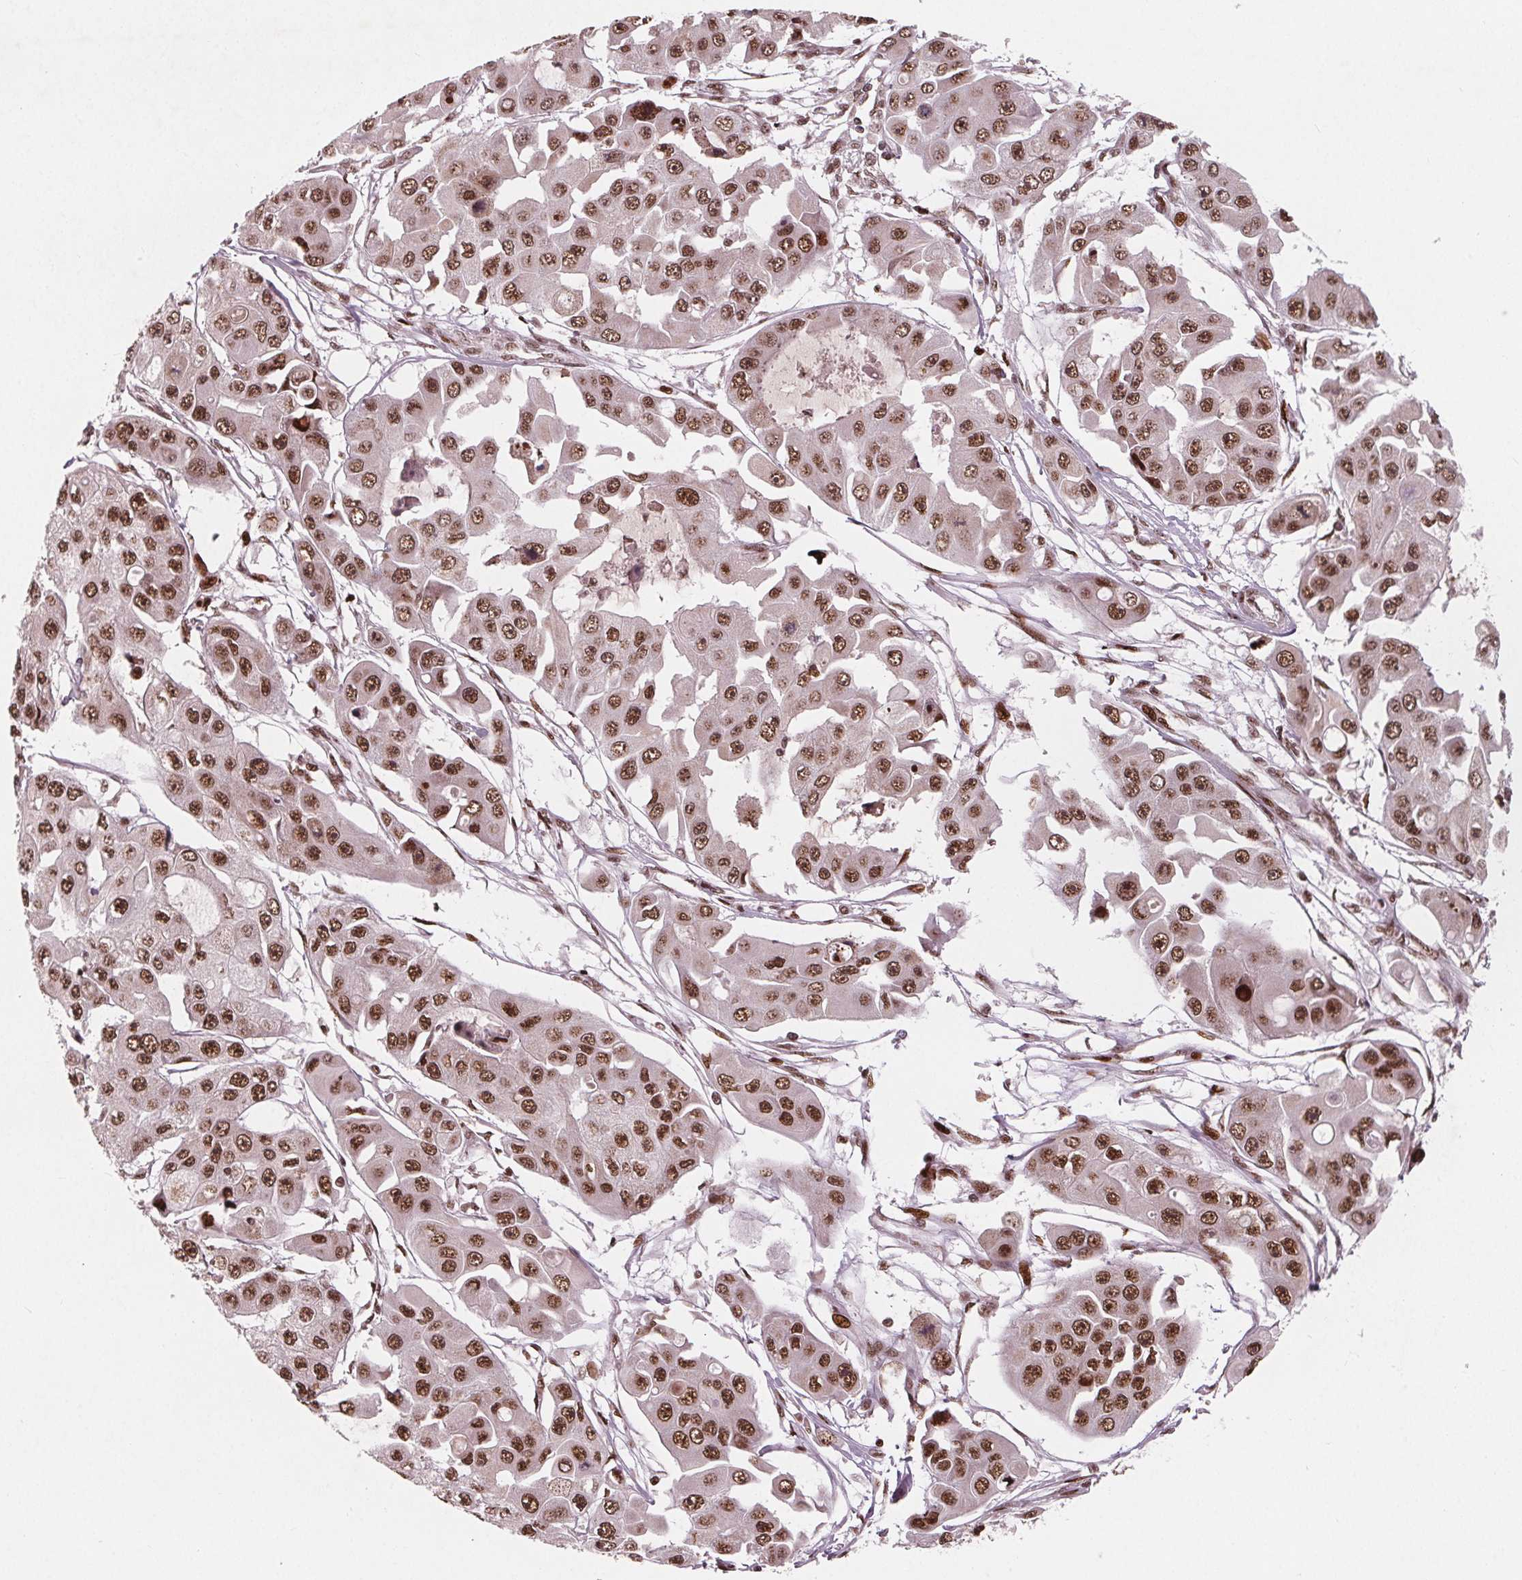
{"staining": {"intensity": "strong", "quantity": ">75%", "location": "nuclear"}, "tissue": "ovarian cancer", "cell_type": "Tumor cells", "image_type": "cancer", "snomed": [{"axis": "morphology", "description": "Cystadenocarcinoma, serous, NOS"}, {"axis": "topography", "description": "Ovary"}], "caption": "IHC micrograph of serous cystadenocarcinoma (ovarian) stained for a protein (brown), which displays high levels of strong nuclear staining in approximately >75% of tumor cells.", "gene": "SNRNP35", "patient": {"sex": "female", "age": 56}}